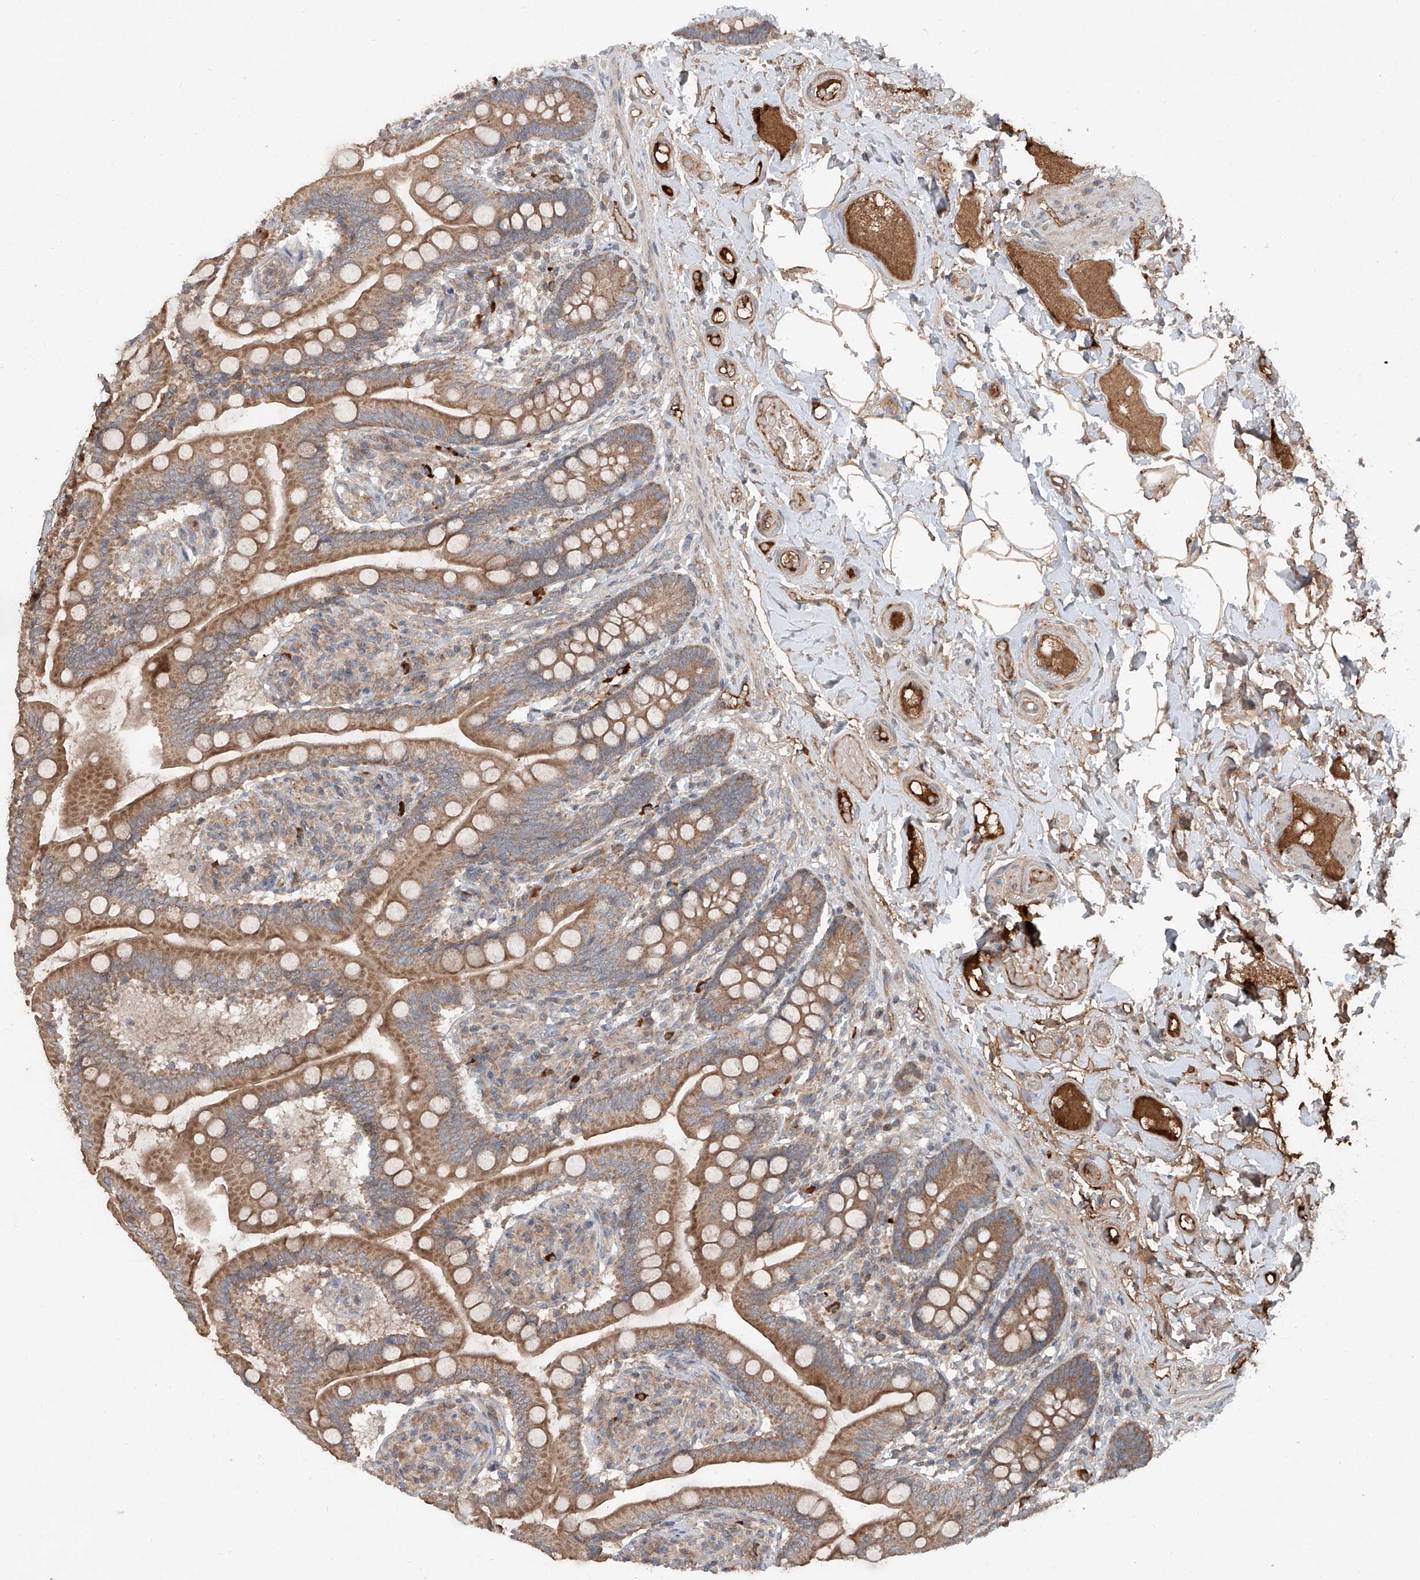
{"staining": {"intensity": "moderate", "quantity": ">75%", "location": "cytoplasmic/membranous"}, "tissue": "small intestine", "cell_type": "Glandular cells", "image_type": "normal", "snomed": [{"axis": "morphology", "description": "Normal tissue, NOS"}, {"axis": "topography", "description": "Small intestine"}], "caption": "DAB immunohistochemical staining of normal small intestine reveals moderate cytoplasmic/membranous protein expression in about >75% of glandular cells.", "gene": "ADAM23", "patient": {"sex": "female", "age": 64}}